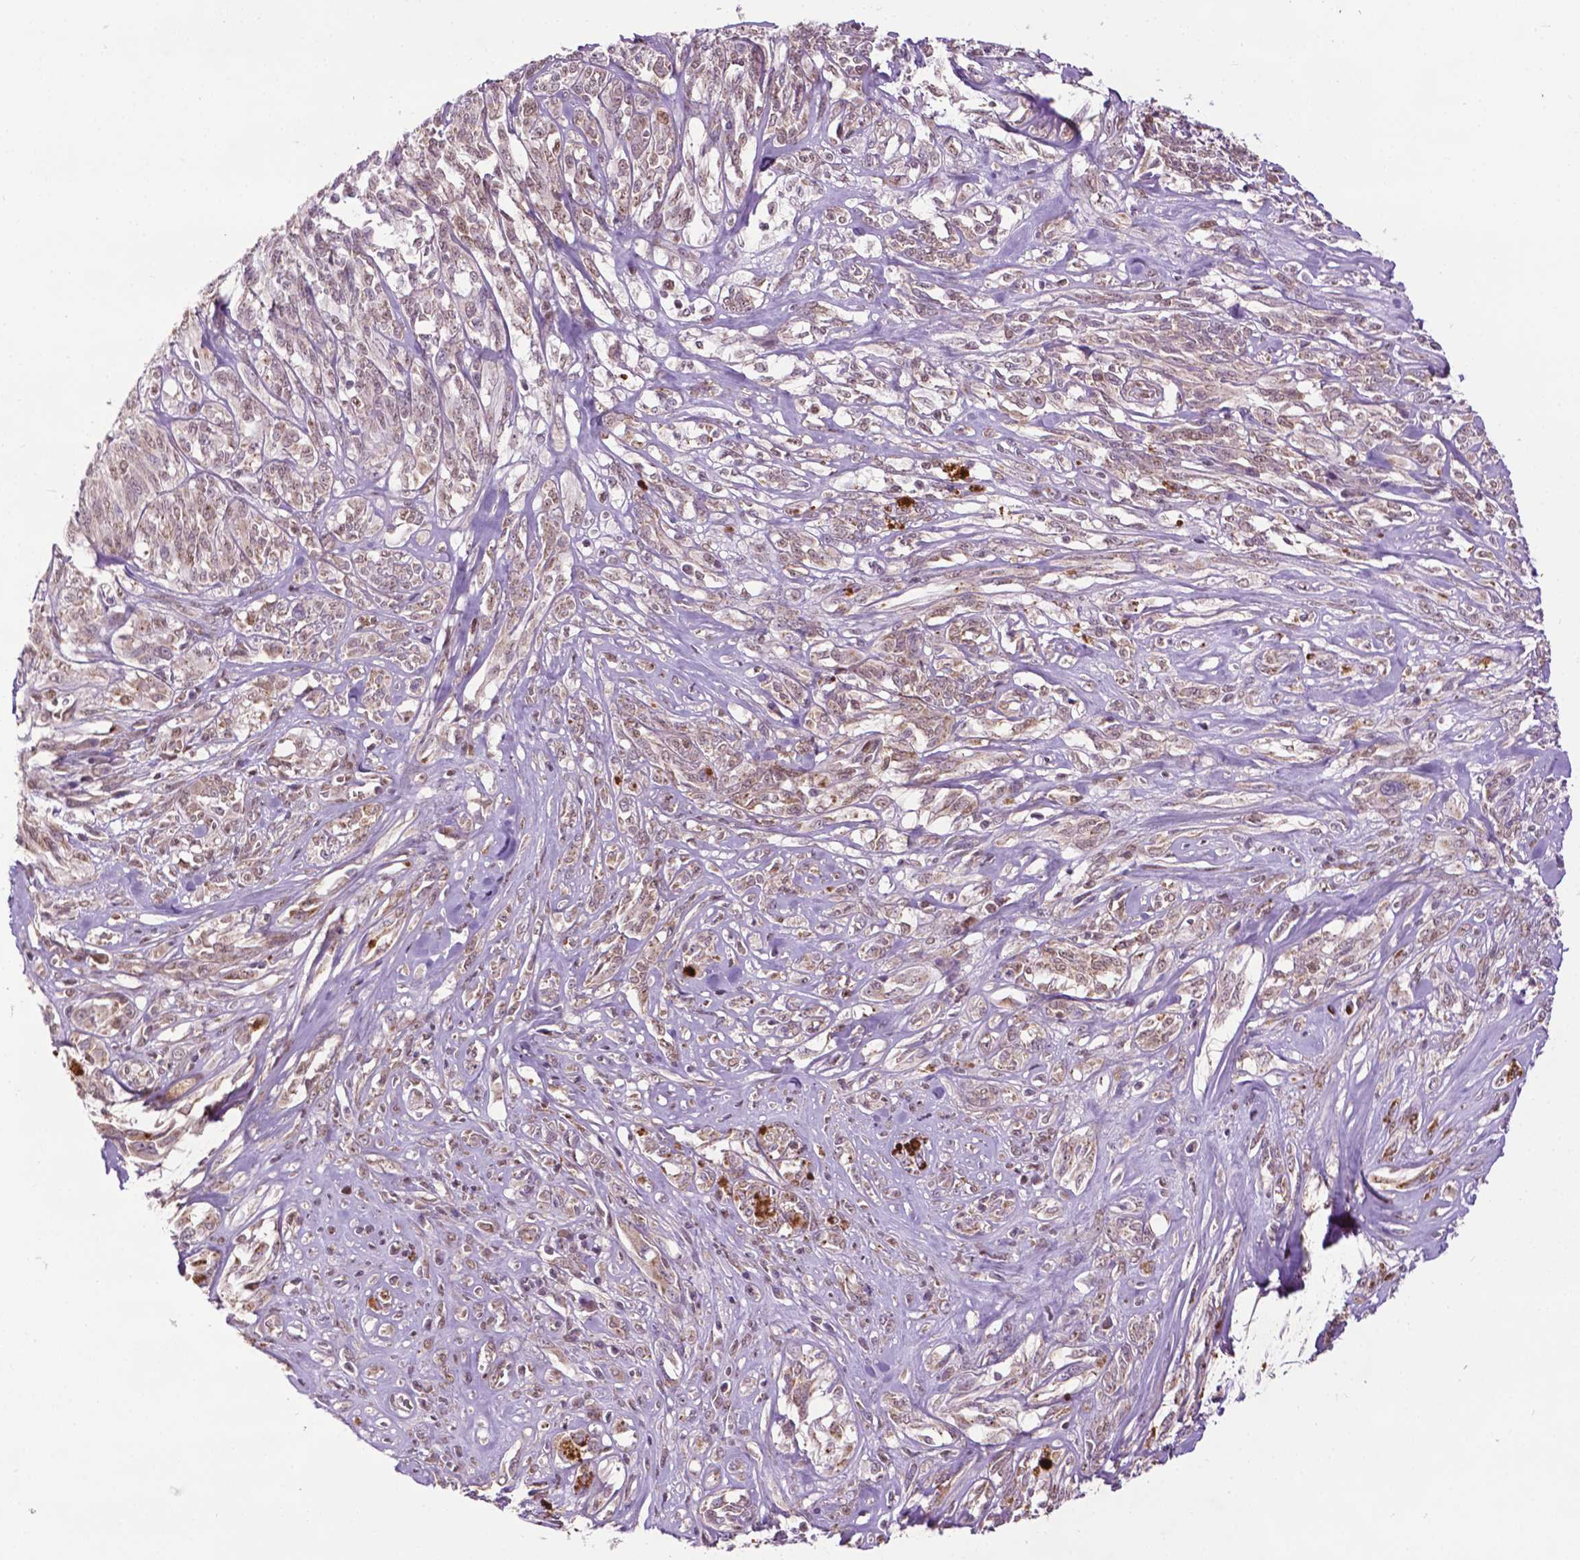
{"staining": {"intensity": "weak", "quantity": ">75%", "location": "nuclear"}, "tissue": "melanoma", "cell_type": "Tumor cells", "image_type": "cancer", "snomed": [{"axis": "morphology", "description": "Malignant melanoma, NOS"}, {"axis": "topography", "description": "Skin"}], "caption": "Immunohistochemical staining of human malignant melanoma reveals low levels of weak nuclear positivity in about >75% of tumor cells.", "gene": "ZNF41", "patient": {"sex": "female", "age": 91}}